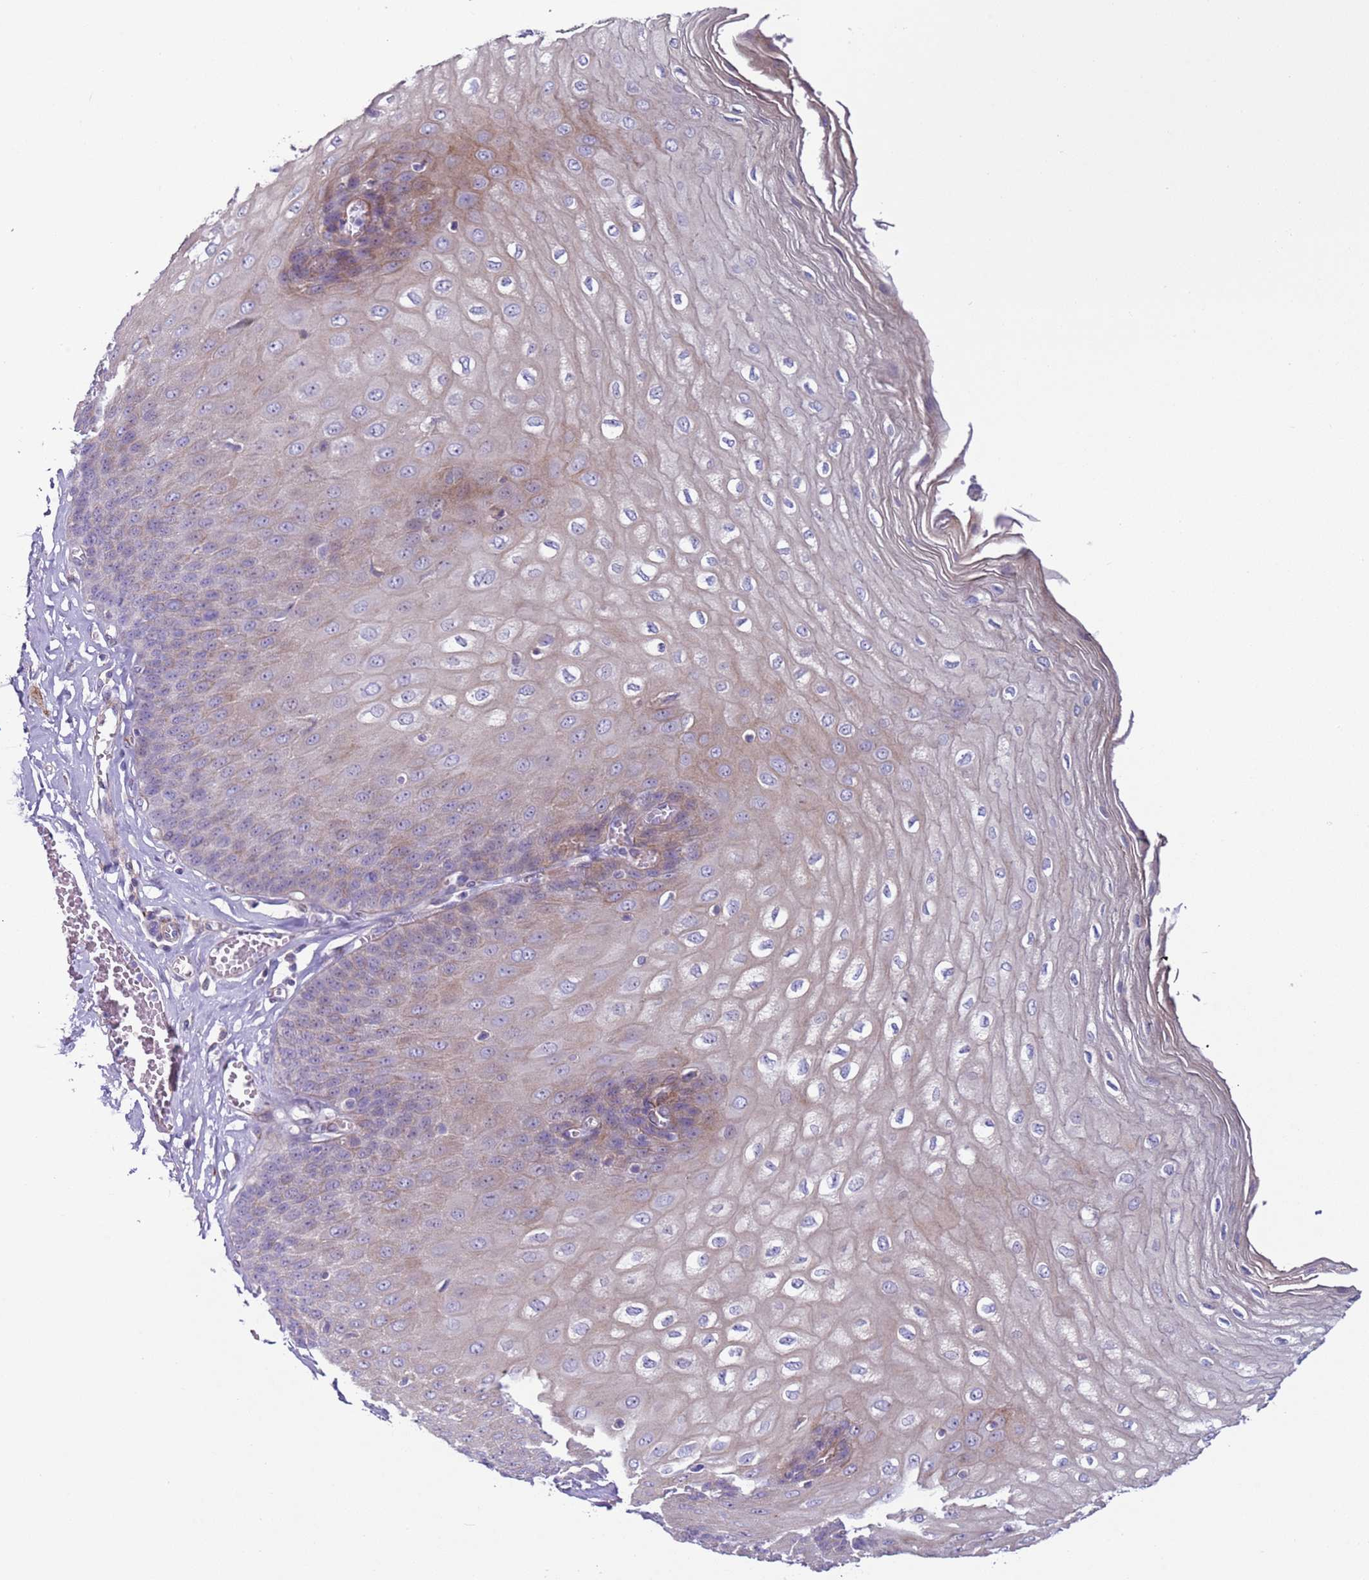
{"staining": {"intensity": "moderate", "quantity": "25%-75%", "location": "cytoplasmic/membranous"}, "tissue": "esophagus", "cell_type": "Squamous epithelial cells", "image_type": "normal", "snomed": [{"axis": "morphology", "description": "Normal tissue, NOS"}, {"axis": "topography", "description": "Esophagus"}], "caption": "Human esophagus stained with a brown dye displays moderate cytoplasmic/membranous positive positivity in about 25%-75% of squamous epithelial cells.", "gene": "HEATR1", "patient": {"sex": "male", "age": 60}}